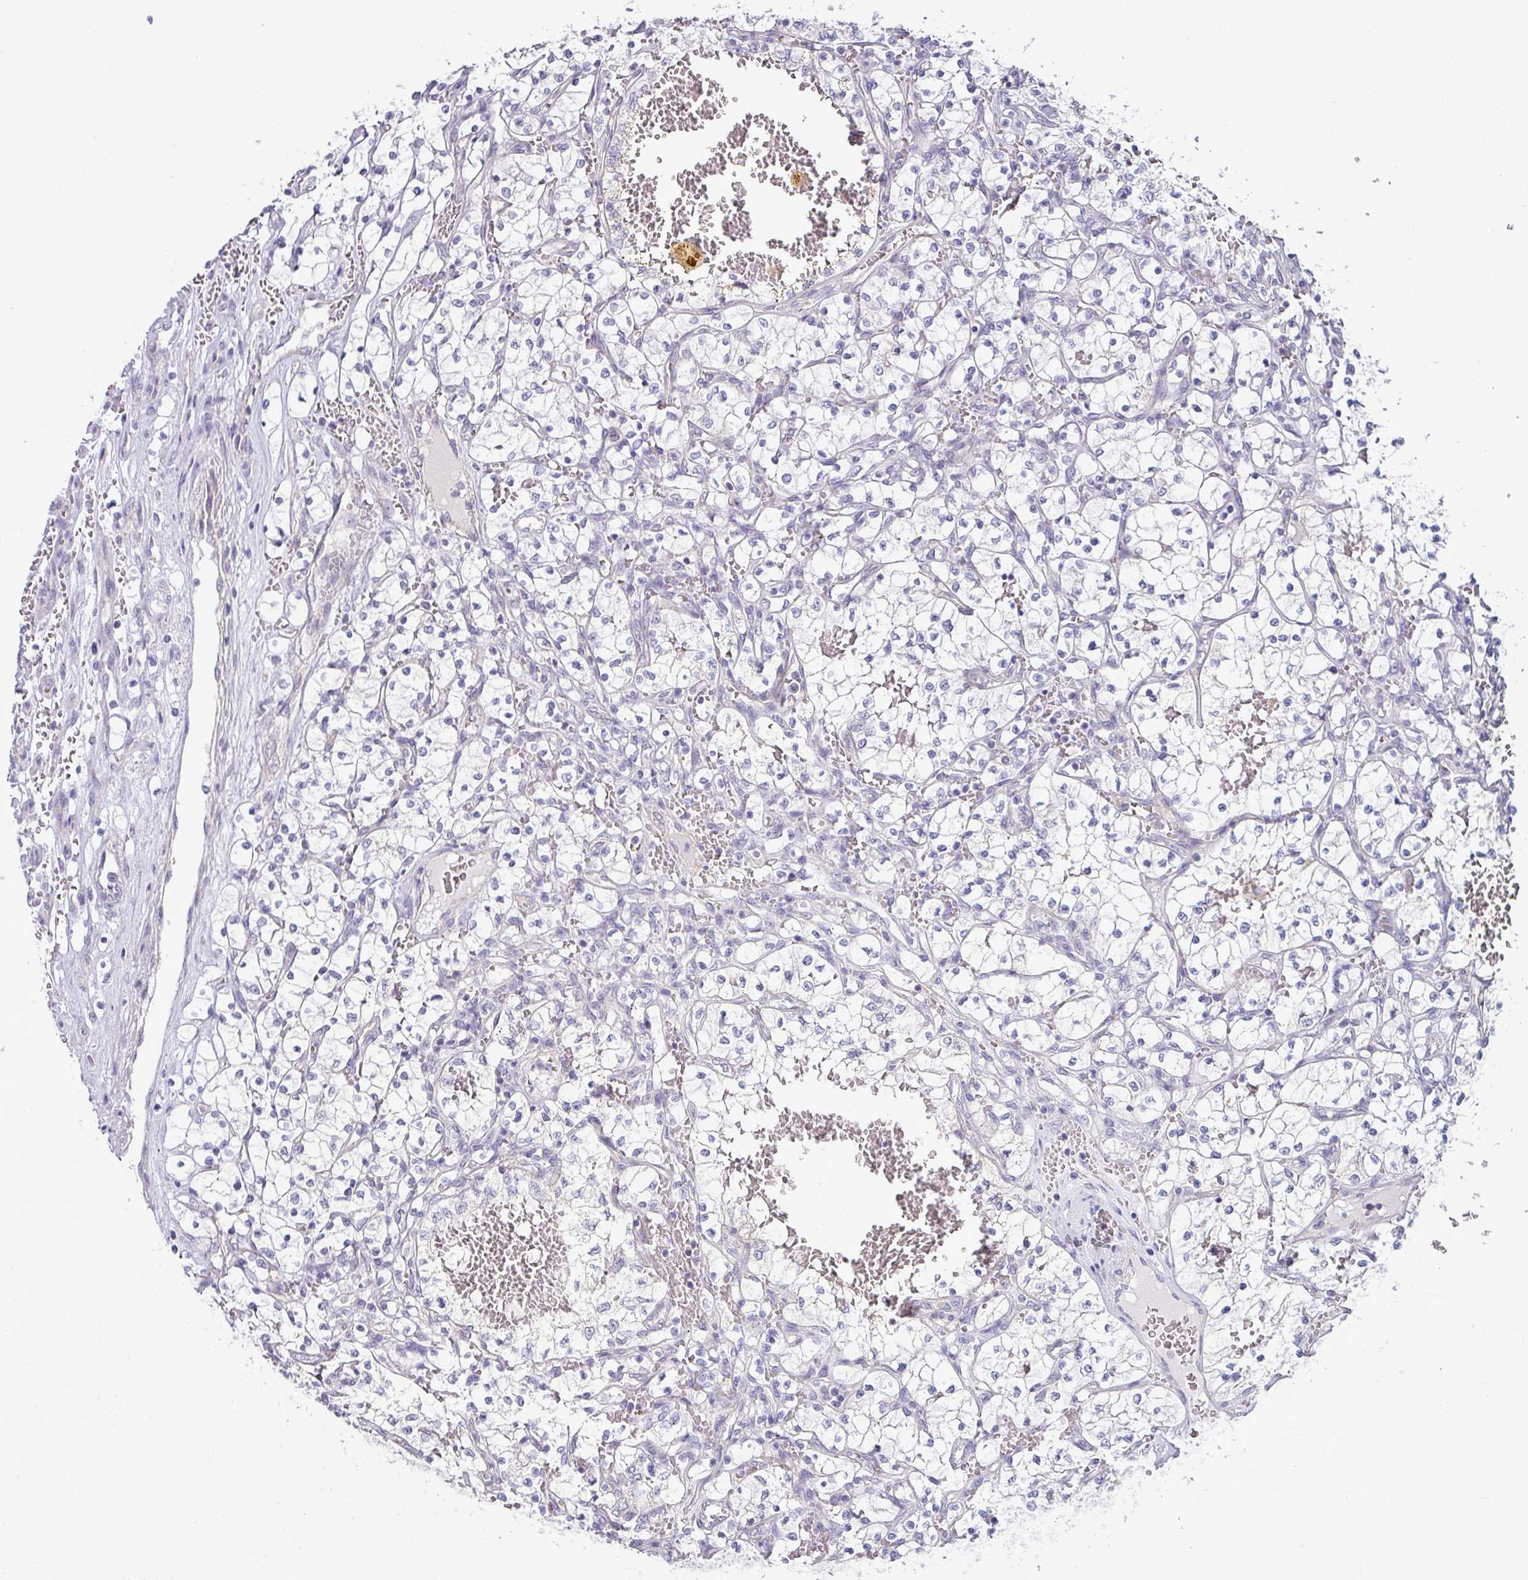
{"staining": {"intensity": "negative", "quantity": "none", "location": "none"}, "tissue": "renal cancer", "cell_type": "Tumor cells", "image_type": "cancer", "snomed": [{"axis": "morphology", "description": "Adenocarcinoma, NOS"}, {"axis": "topography", "description": "Kidney"}], "caption": "Immunohistochemistry photomicrograph of human renal cancer stained for a protein (brown), which demonstrates no positivity in tumor cells.", "gene": "HBEGF", "patient": {"sex": "female", "age": 69}}